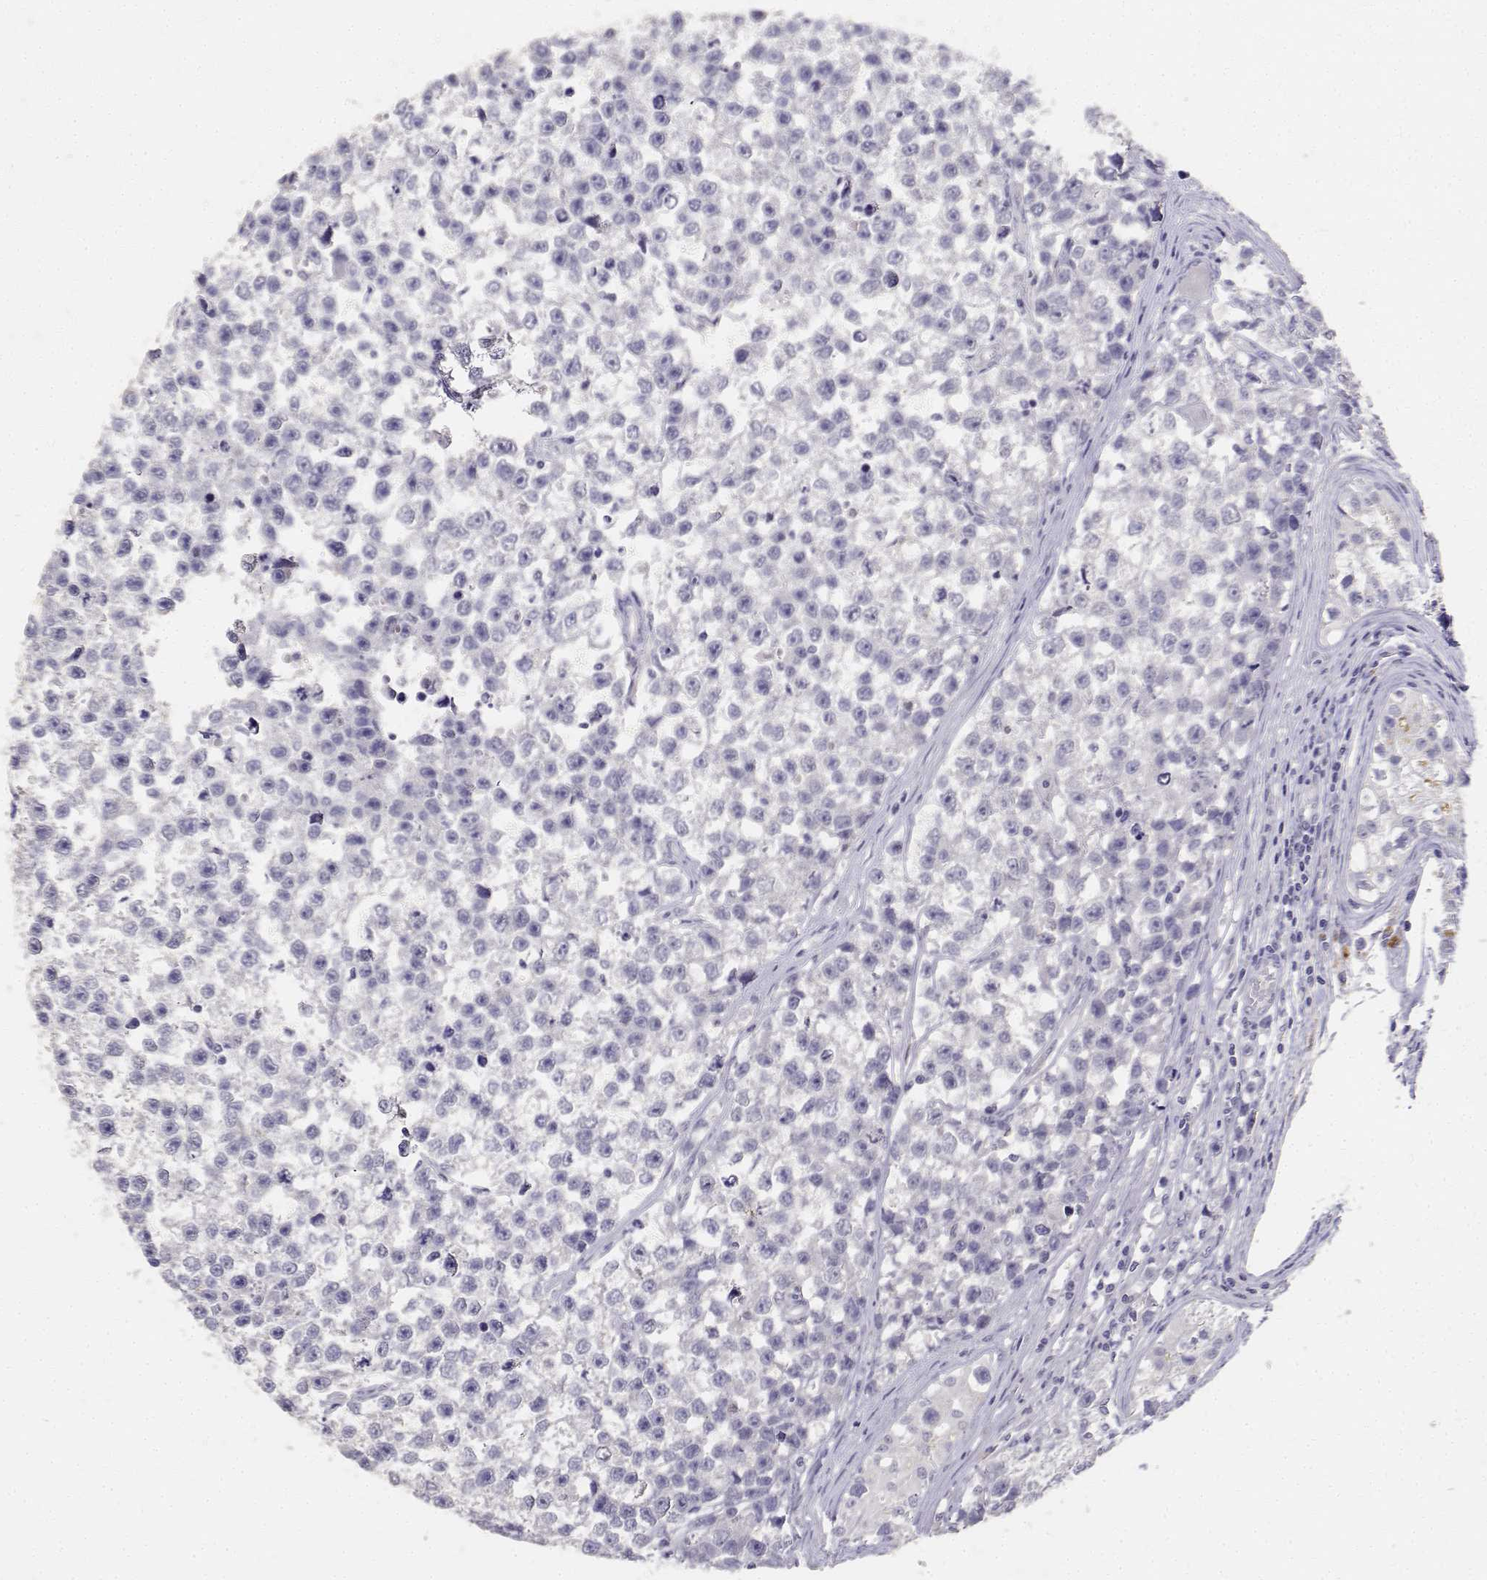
{"staining": {"intensity": "negative", "quantity": "none", "location": "none"}, "tissue": "testis cancer", "cell_type": "Tumor cells", "image_type": "cancer", "snomed": [{"axis": "morphology", "description": "Seminoma, NOS"}, {"axis": "topography", "description": "Testis"}], "caption": "Immunohistochemistry of human seminoma (testis) shows no expression in tumor cells.", "gene": "PAEP", "patient": {"sex": "male", "age": 26}}